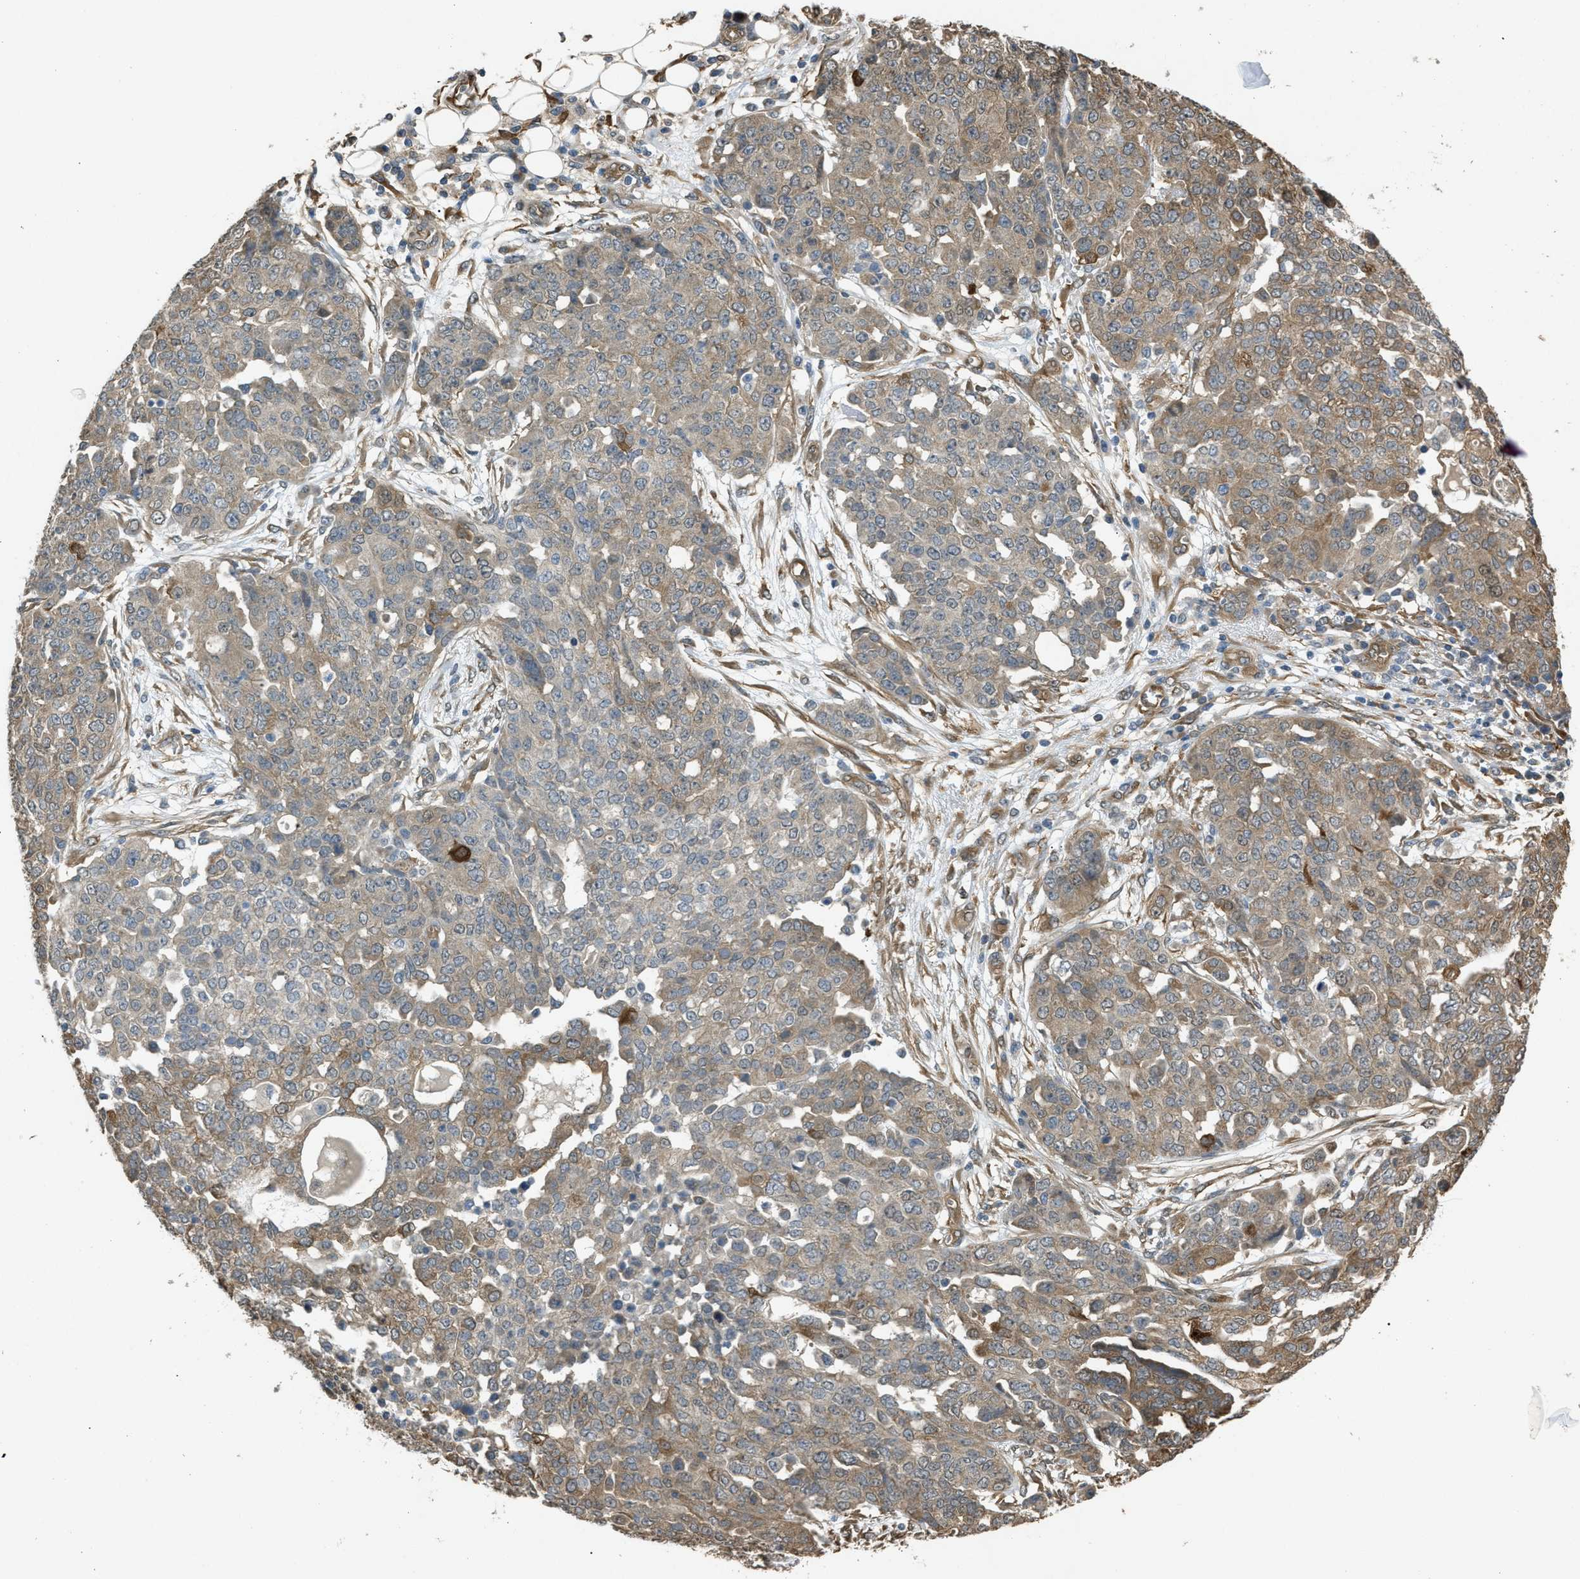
{"staining": {"intensity": "weak", "quantity": "25%-75%", "location": "cytoplasmic/membranous"}, "tissue": "ovarian cancer", "cell_type": "Tumor cells", "image_type": "cancer", "snomed": [{"axis": "morphology", "description": "Cystadenocarcinoma, serous, NOS"}, {"axis": "topography", "description": "Soft tissue"}, {"axis": "topography", "description": "Ovary"}], "caption": "Immunohistochemistry (IHC) staining of serous cystadenocarcinoma (ovarian), which demonstrates low levels of weak cytoplasmic/membranous positivity in approximately 25%-75% of tumor cells indicating weak cytoplasmic/membranous protein staining. The staining was performed using DAB (brown) for protein detection and nuclei were counterstained in hematoxylin (blue).", "gene": "BAG3", "patient": {"sex": "female", "age": 57}}